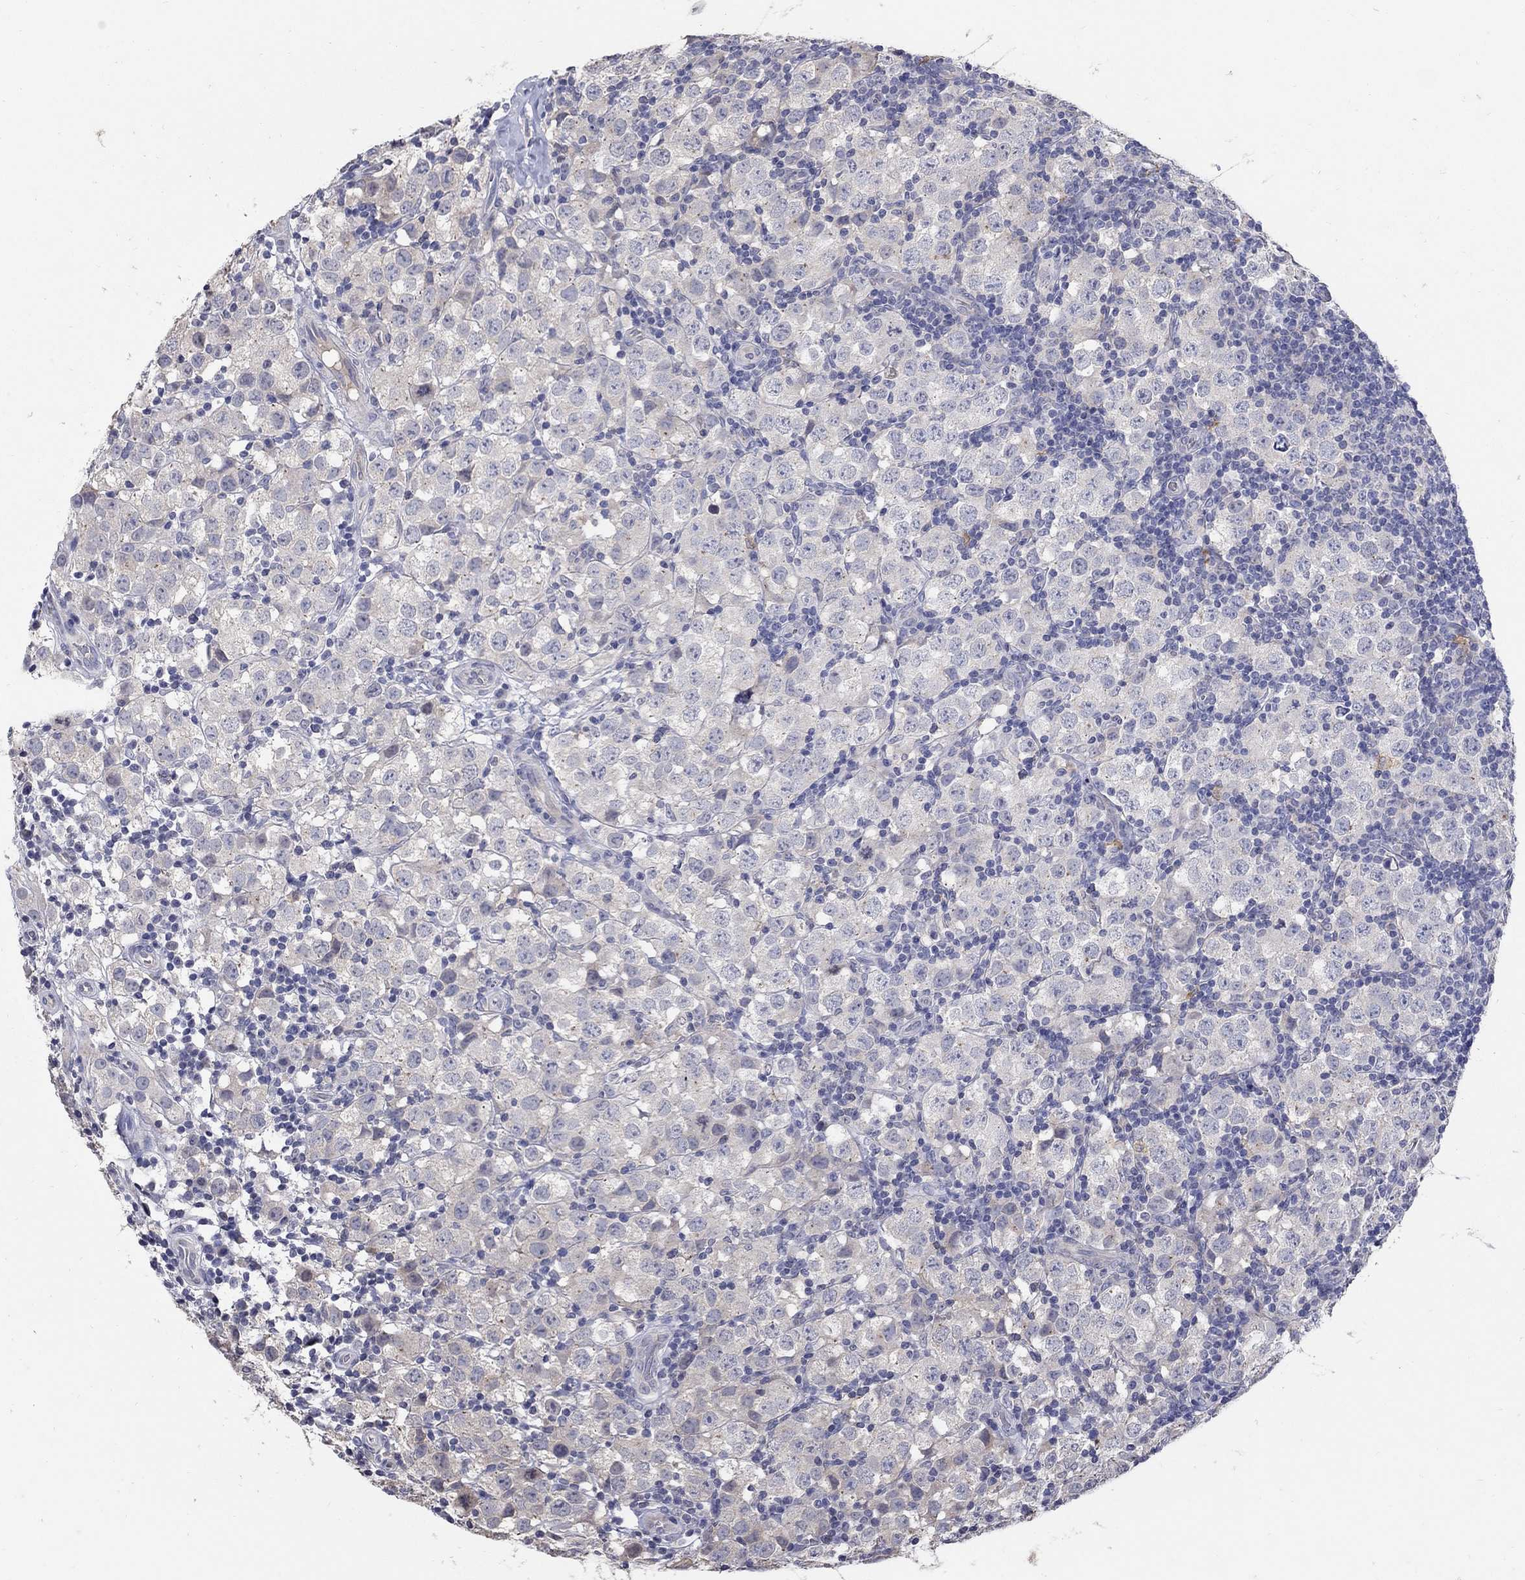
{"staining": {"intensity": "negative", "quantity": "none", "location": "none"}, "tissue": "testis cancer", "cell_type": "Tumor cells", "image_type": "cancer", "snomed": [{"axis": "morphology", "description": "Seminoma, NOS"}, {"axis": "topography", "description": "Testis"}], "caption": "Photomicrograph shows no significant protein expression in tumor cells of seminoma (testis). (Brightfield microscopy of DAB (3,3'-diaminobenzidine) immunohistochemistry (IHC) at high magnification).", "gene": "CETN1", "patient": {"sex": "male", "age": 34}}